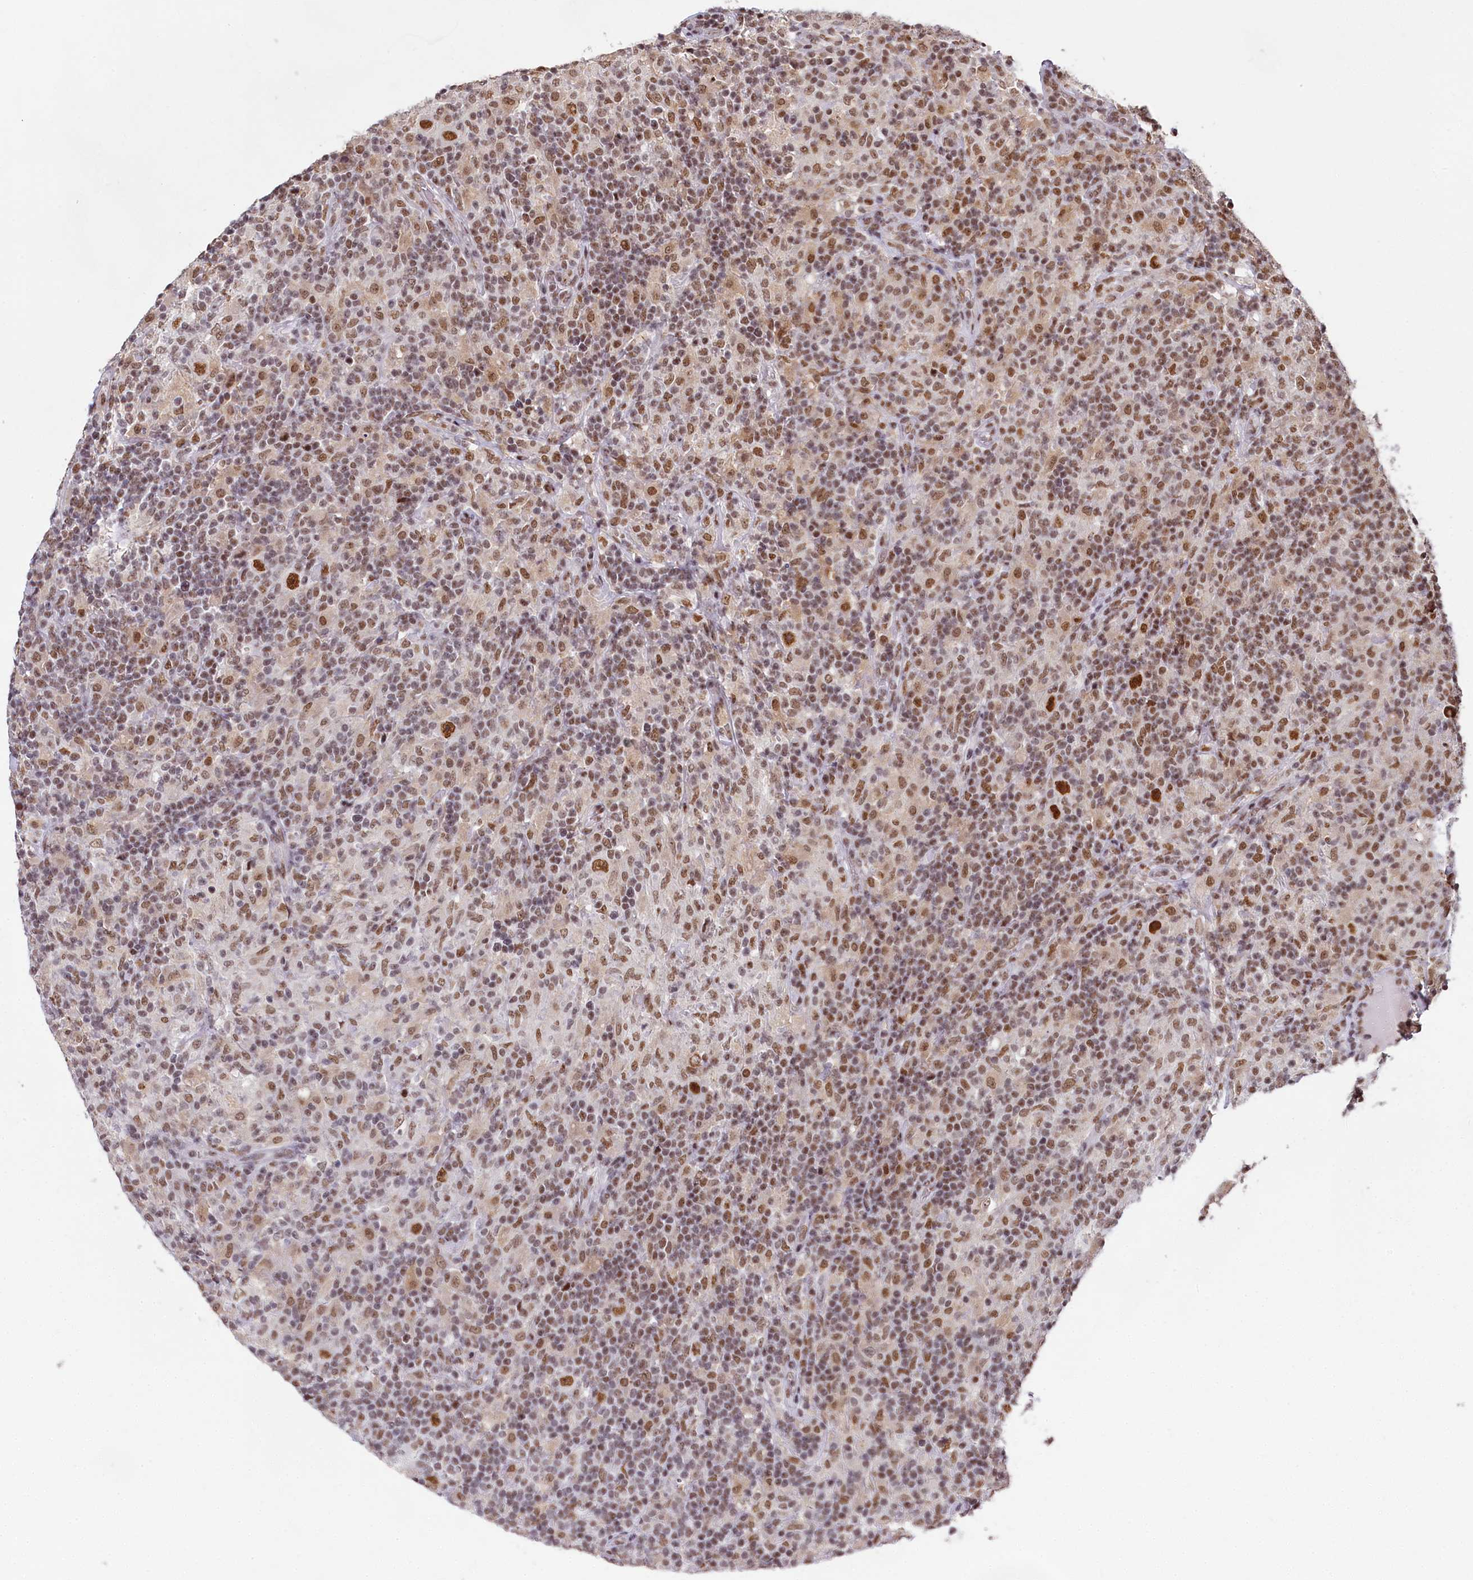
{"staining": {"intensity": "strong", "quantity": ">75%", "location": "nuclear"}, "tissue": "lymphoma", "cell_type": "Tumor cells", "image_type": "cancer", "snomed": [{"axis": "morphology", "description": "Hodgkin's disease, NOS"}, {"axis": "topography", "description": "Lymph node"}], "caption": "Protein staining of Hodgkin's disease tissue exhibits strong nuclear positivity in about >75% of tumor cells. (IHC, brightfield microscopy, high magnification).", "gene": "PPHLN1", "patient": {"sex": "male", "age": 70}}